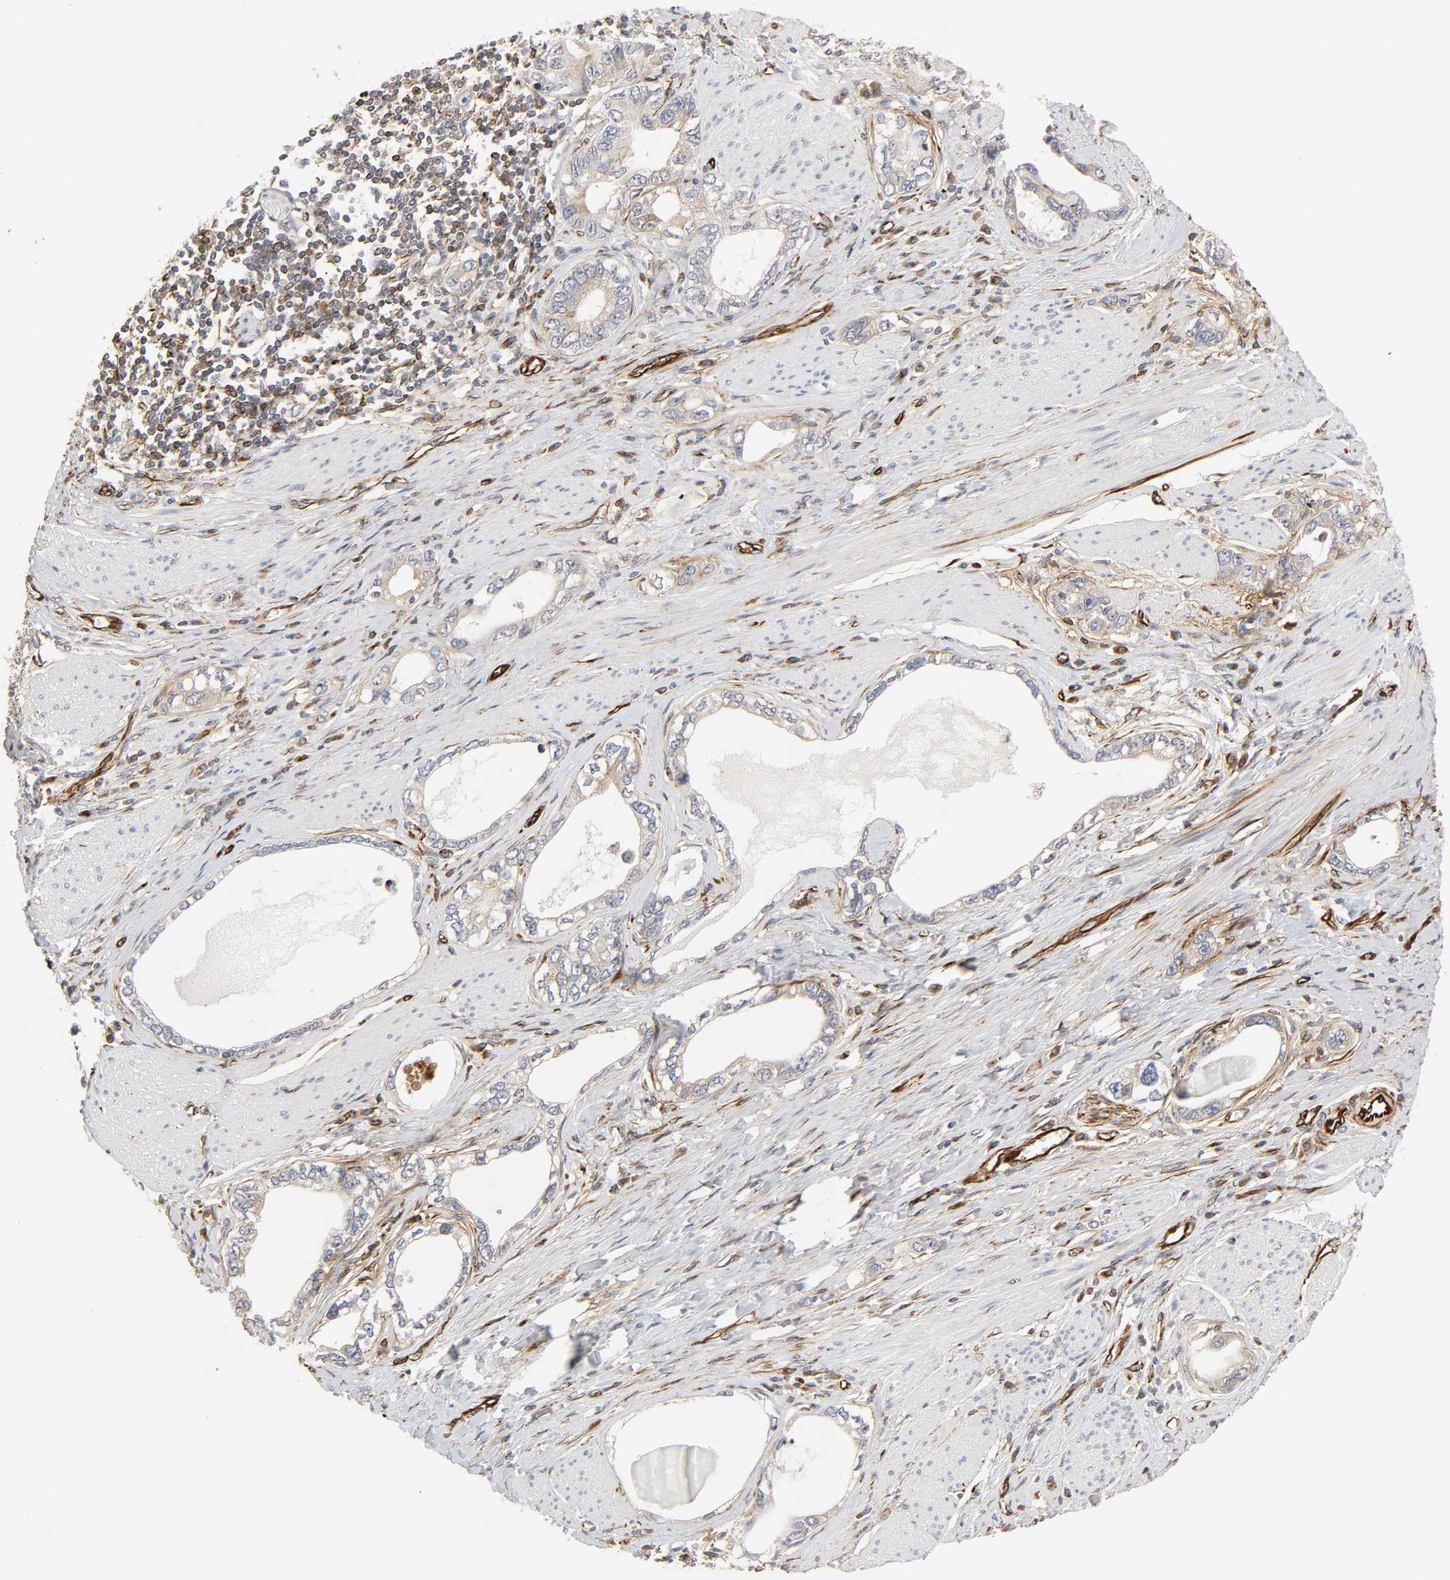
{"staining": {"intensity": "moderate", "quantity": ">75%", "location": "cytoplasmic/membranous"}, "tissue": "stomach cancer", "cell_type": "Tumor cells", "image_type": "cancer", "snomed": [{"axis": "morphology", "description": "Adenocarcinoma, NOS"}, {"axis": "topography", "description": "Stomach, lower"}], "caption": "A medium amount of moderate cytoplasmic/membranous positivity is seen in approximately >75% of tumor cells in stomach adenocarcinoma tissue.", "gene": "FAM118A", "patient": {"sex": "female", "age": 93}}